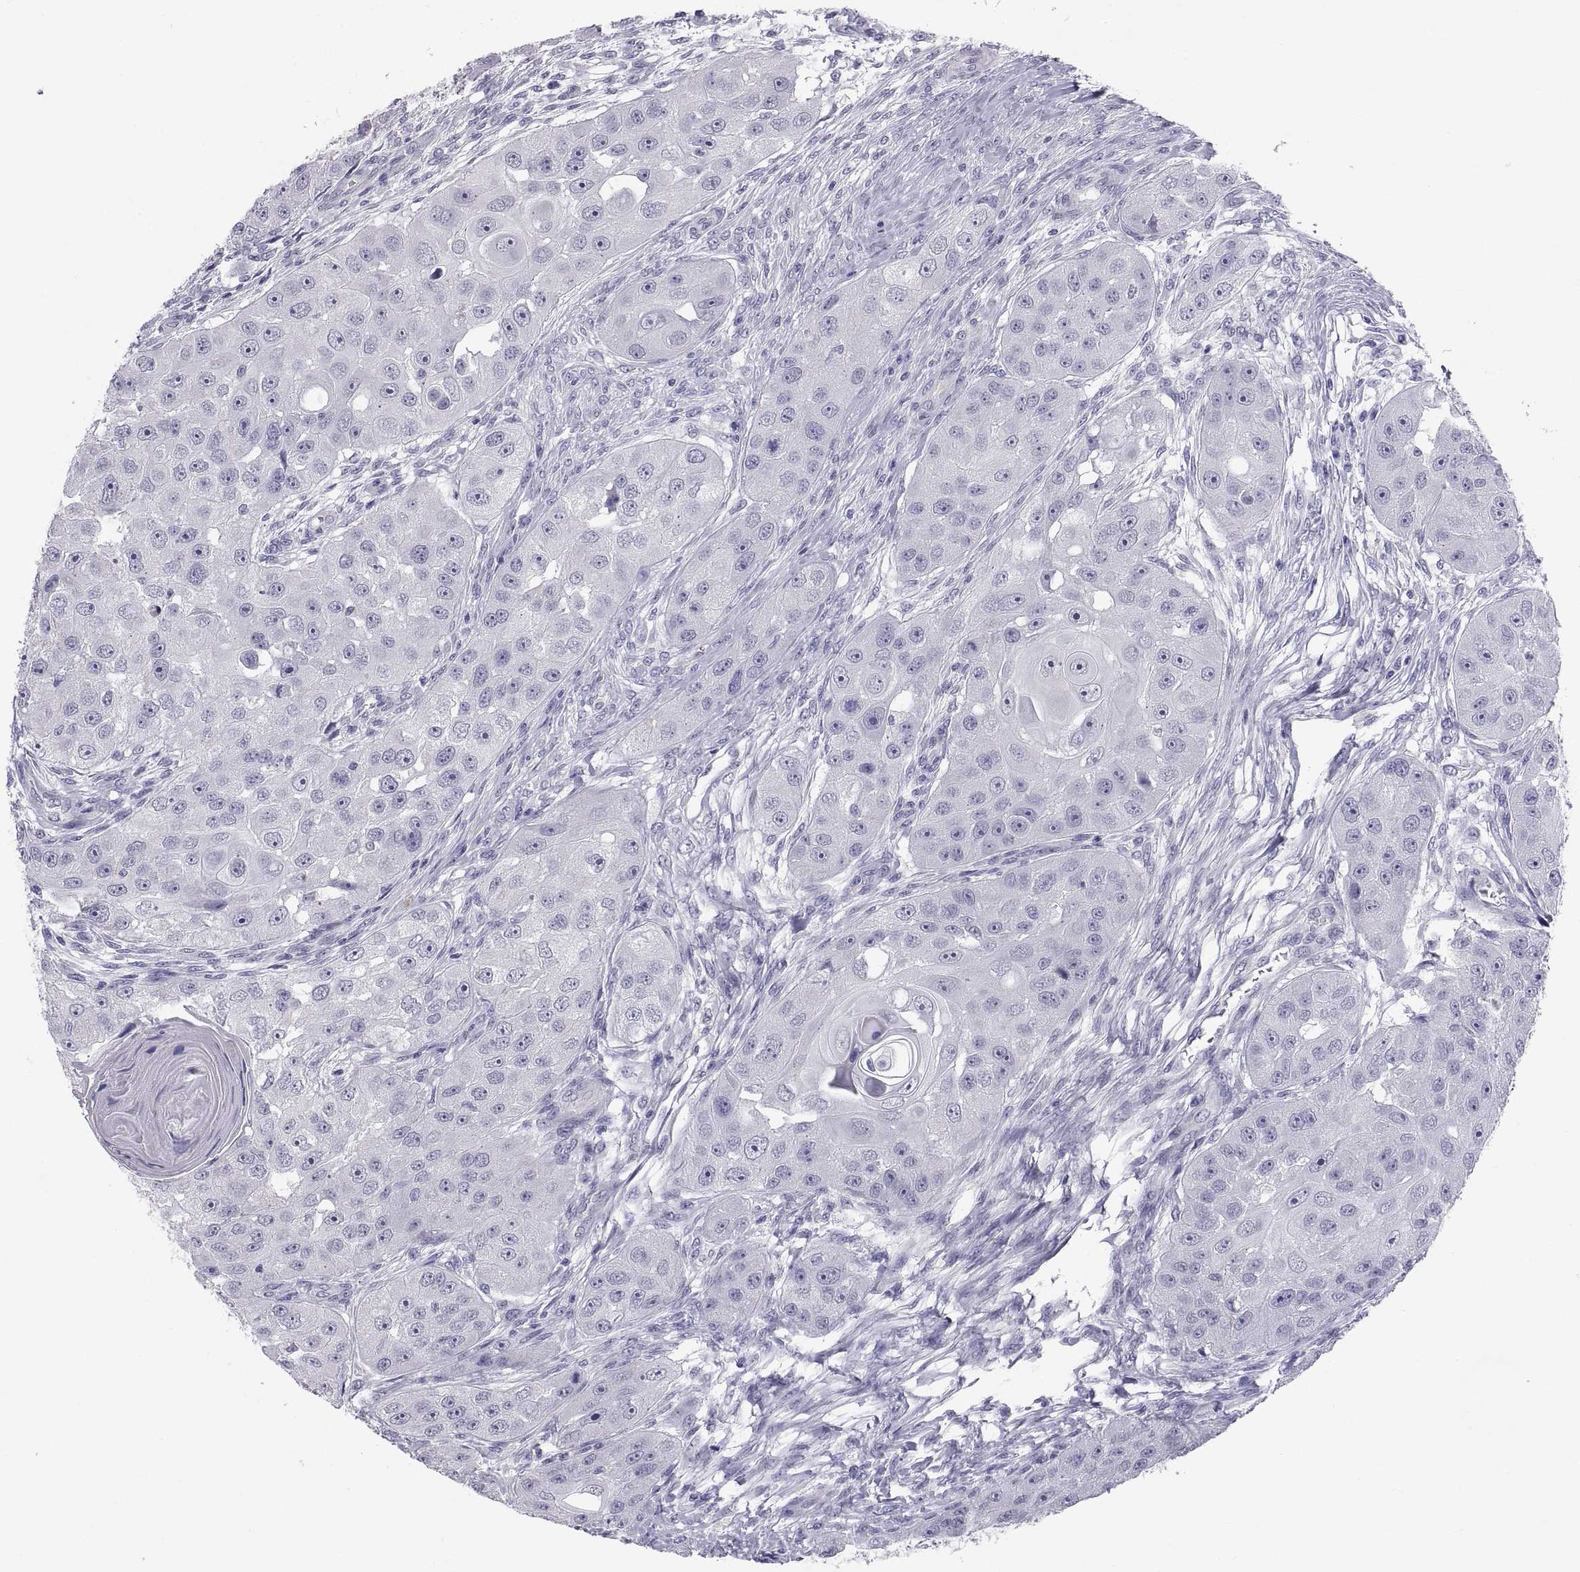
{"staining": {"intensity": "negative", "quantity": "none", "location": "none"}, "tissue": "head and neck cancer", "cell_type": "Tumor cells", "image_type": "cancer", "snomed": [{"axis": "morphology", "description": "Squamous cell carcinoma, NOS"}, {"axis": "topography", "description": "Head-Neck"}], "caption": "The histopathology image displays no staining of tumor cells in head and neck cancer. The staining is performed using DAB (3,3'-diaminobenzidine) brown chromogen with nuclei counter-stained in using hematoxylin.", "gene": "TEX13A", "patient": {"sex": "male", "age": 51}}